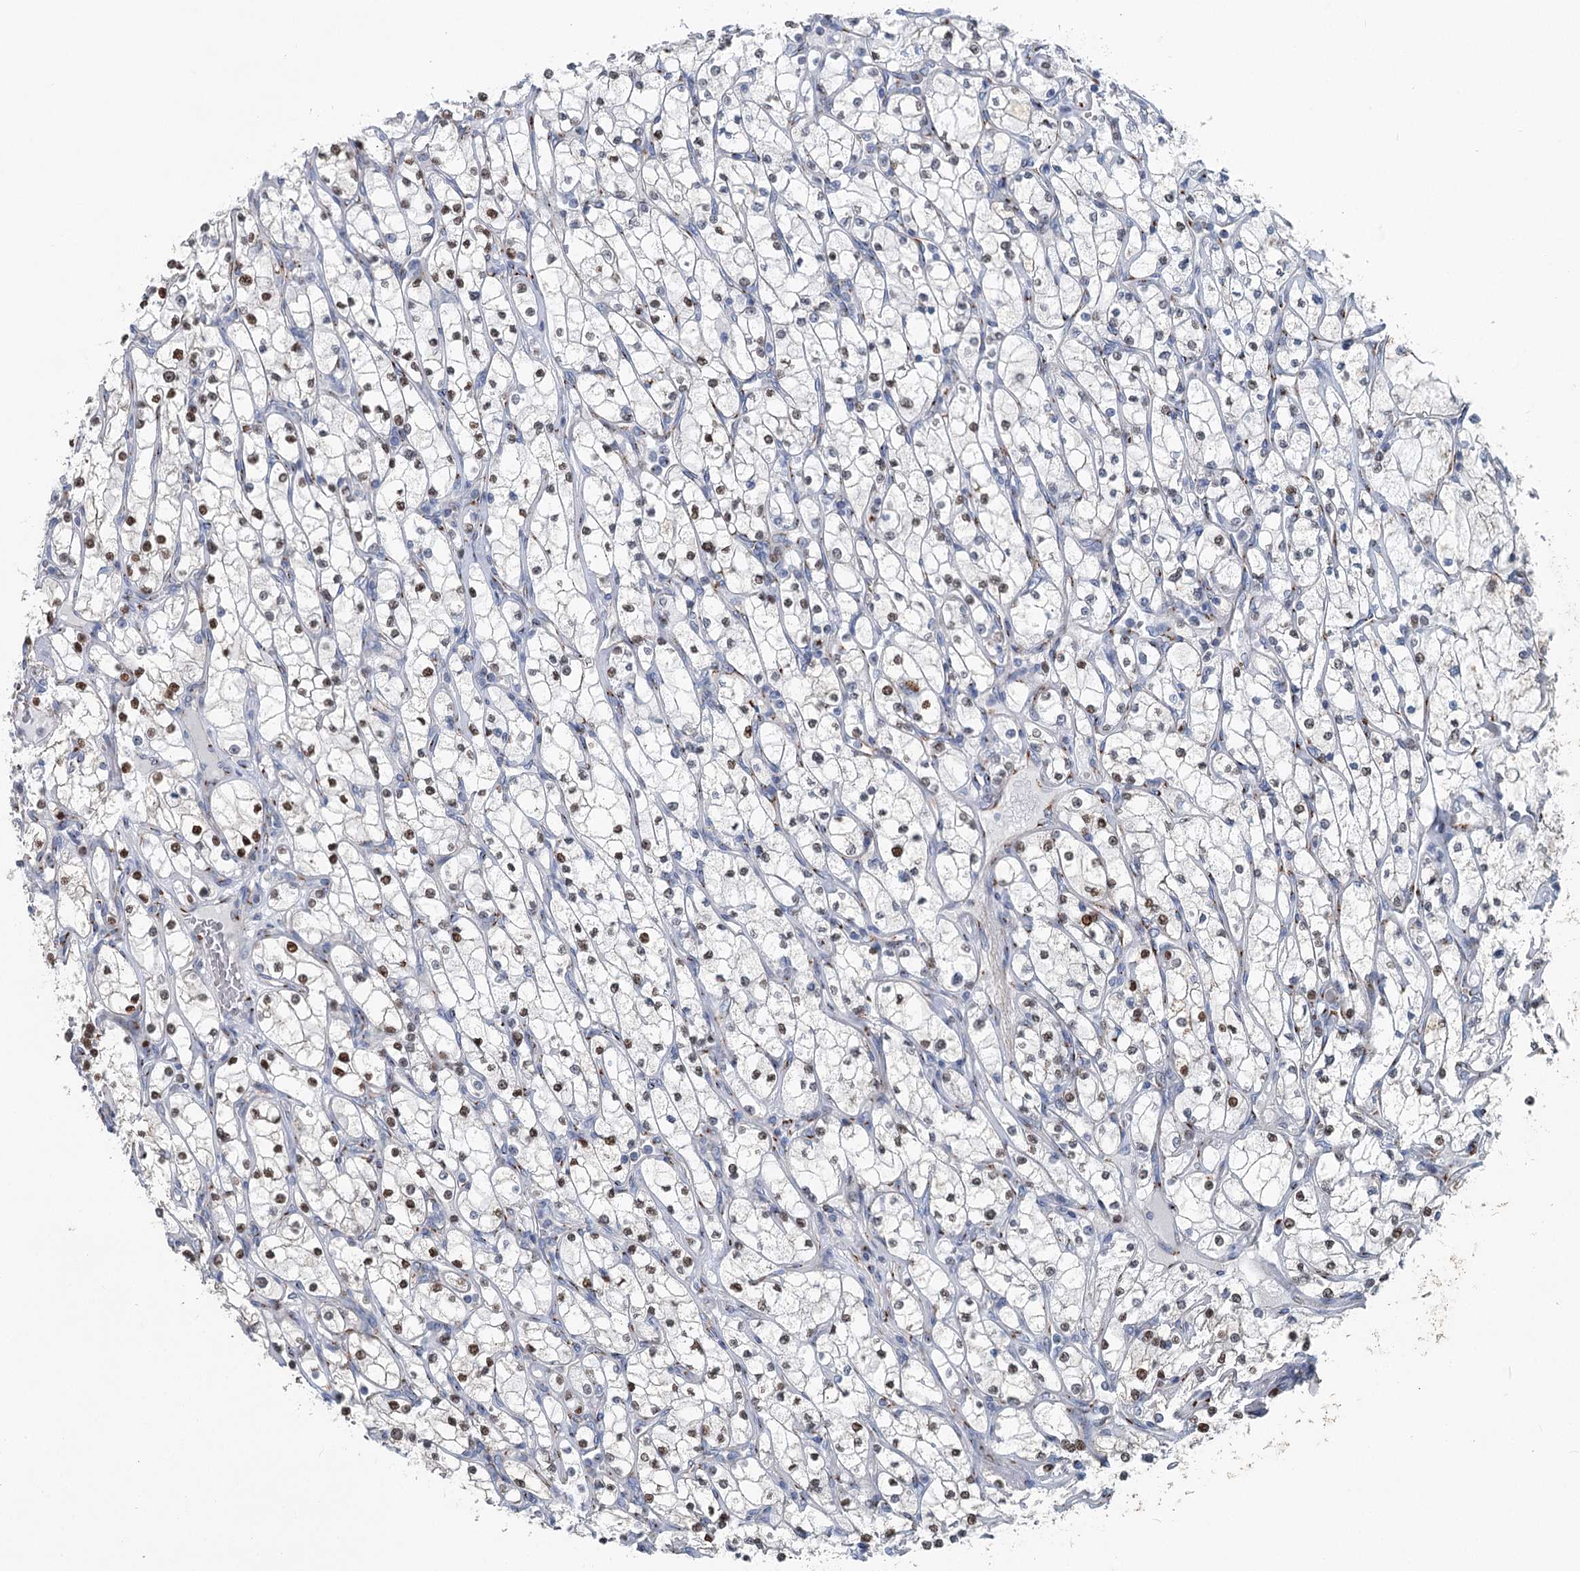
{"staining": {"intensity": "moderate", "quantity": "25%-75%", "location": "nuclear"}, "tissue": "renal cancer", "cell_type": "Tumor cells", "image_type": "cancer", "snomed": [{"axis": "morphology", "description": "Adenocarcinoma, NOS"}, {"axis": "topography", "description": "Kidney"}], "caption": "Renal cancer was stained to show a protein in brown. There is medium levels of moderate nuclear staining in approximately 25%-75% of tumor cells. (IHC, brightfield microscopy, high magnification).", "gene": "ITIH5", "patient": {"sex": "male", "age": 80}}